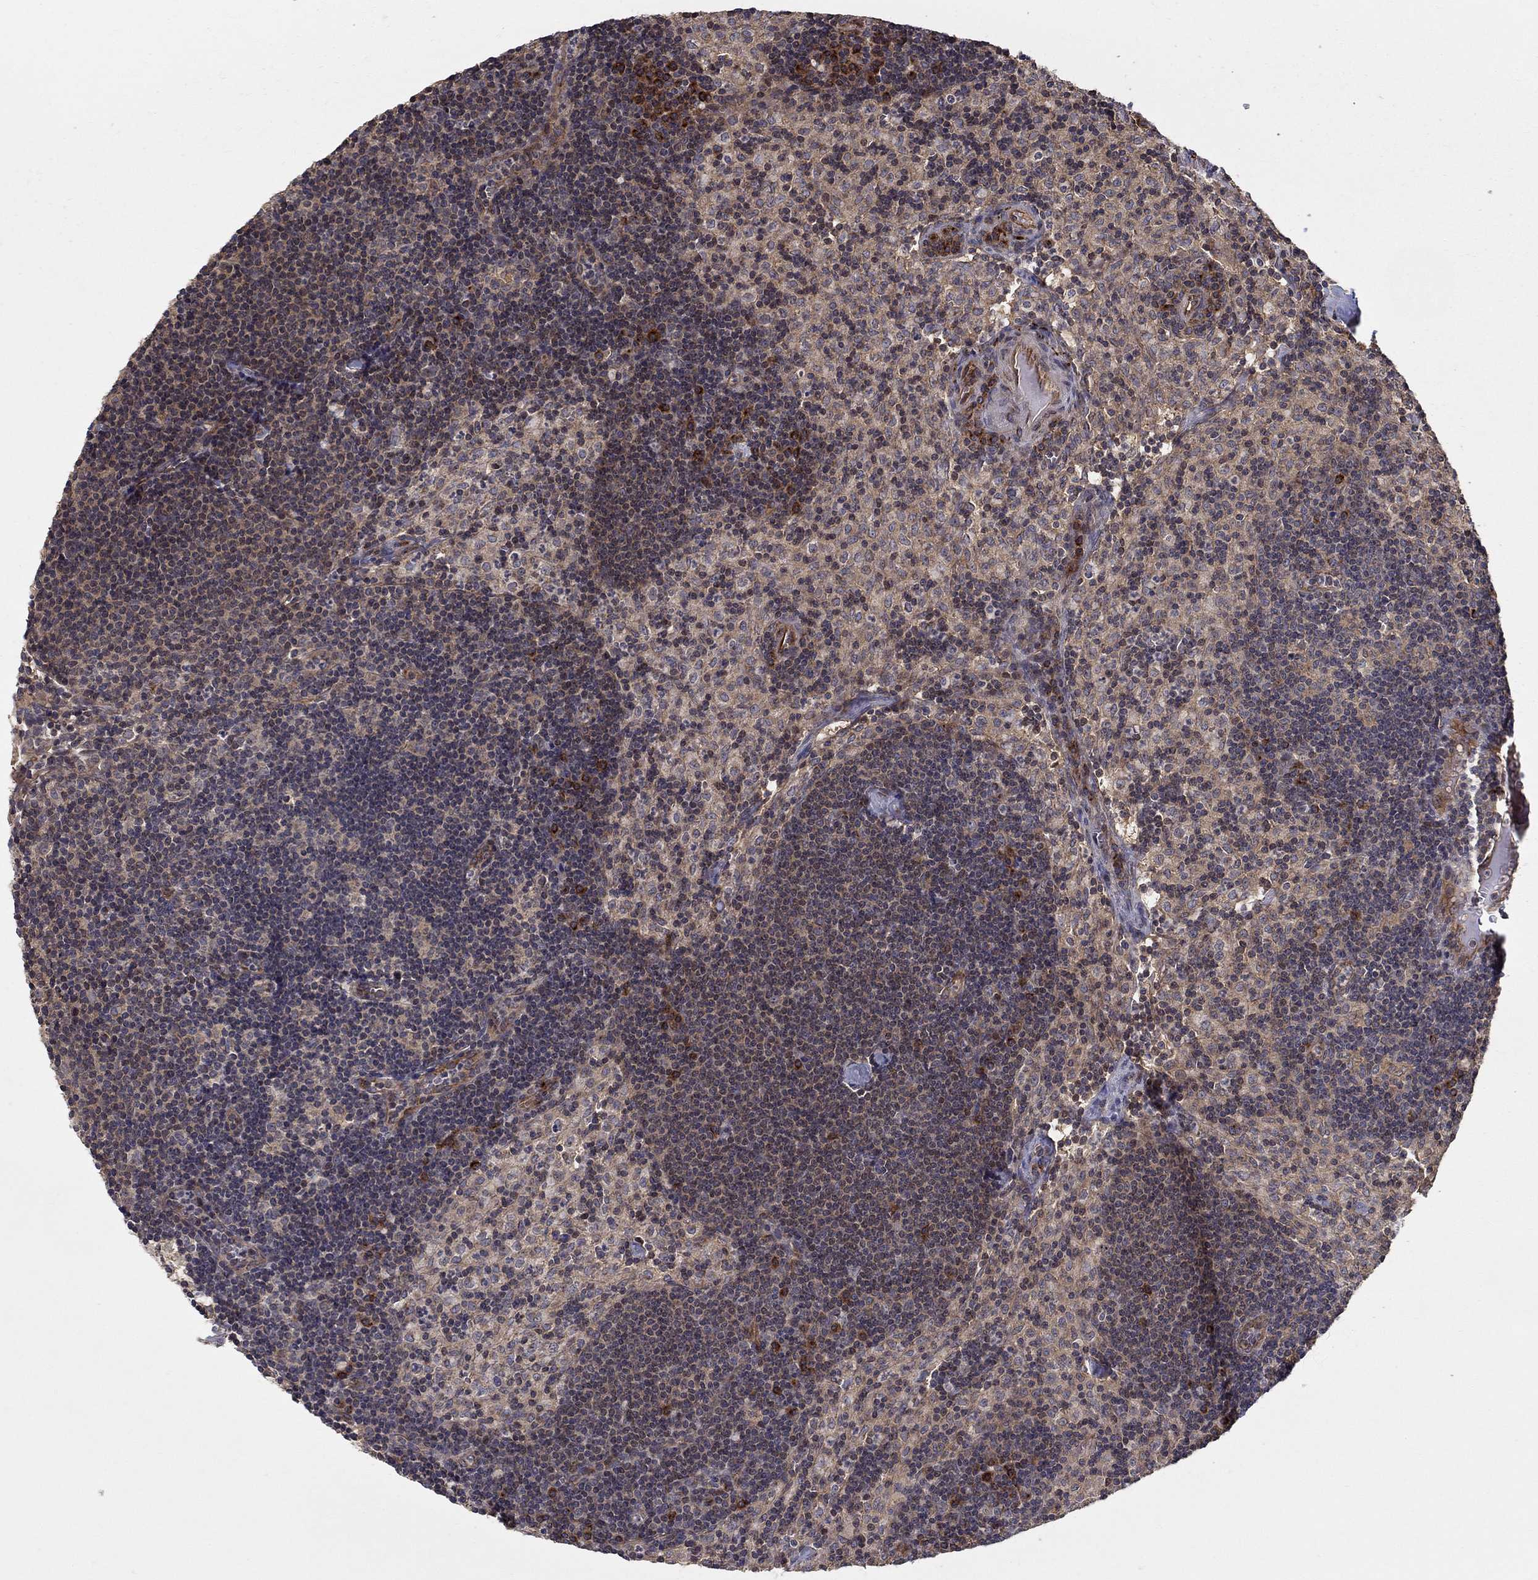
{"staining": {"intensity": "weak", "quantity": ">75%", "location": "cytoplasmic/membranous"}, "tissue": "lymph node", "cell_type": "Germinal center cells", "image_type": "normal", "snomed": [{"axis": "morphology", "description": "Normal tissue, NOS"}, {"axis": "topography", "description": "Lymph node"}], "caption": "The immunohistochemical stain shows weak cytoplasmic/membranous expression in germinal center cells of benign lymph node.", "gene": "BMERB1", "patient": {"sex": "female", "age": 34}}